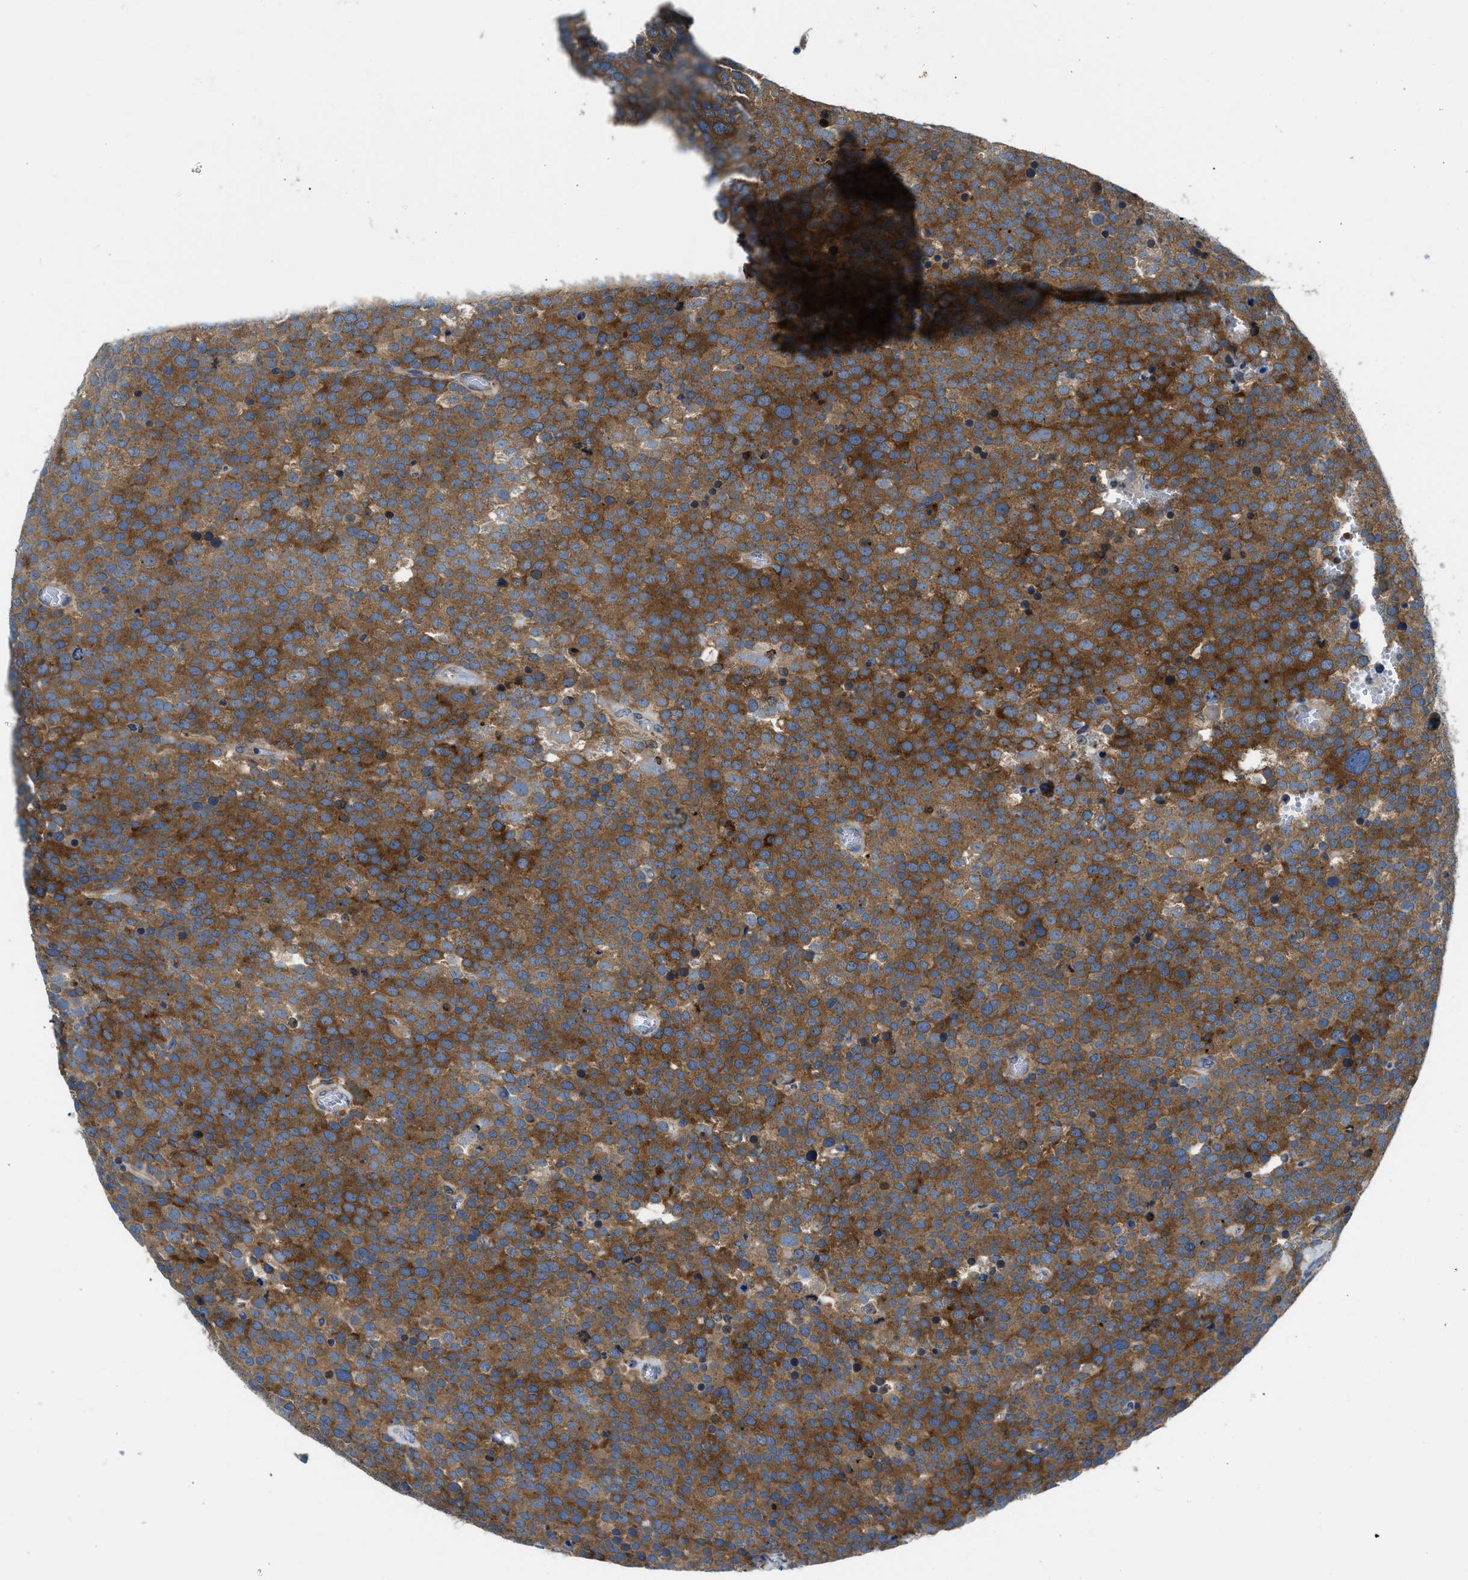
{"staining": {"intensity": "moderate", "quantity": ">75%", "location": "cytoplasmic/membranous"}, "tissue": "testis cancer", "cell_type": "Tumor cells", "image_type": "cancer", "snomed": [{"axis": "morphology", "description": "Normal tissue, NOS"}, {"axis": "morphology", "description": "Seminoma, NOS"}, {"axis": "topography", "description": "Testis"}], "caption": "Immunohistochemistry staining of seminoma (testis), which reveals medium levels of moderate cytoplasmic/membranous expression in approximately >75% of tumor cells indicating moderate cytoplasmic/membranous protein positivity. The staining was performed using DAB (brown) for protein detection and nuclei were counterstained in hematoxylin (blue).", "gene": "LPIN2", "patient": {"sex": "male", "age": 71}}